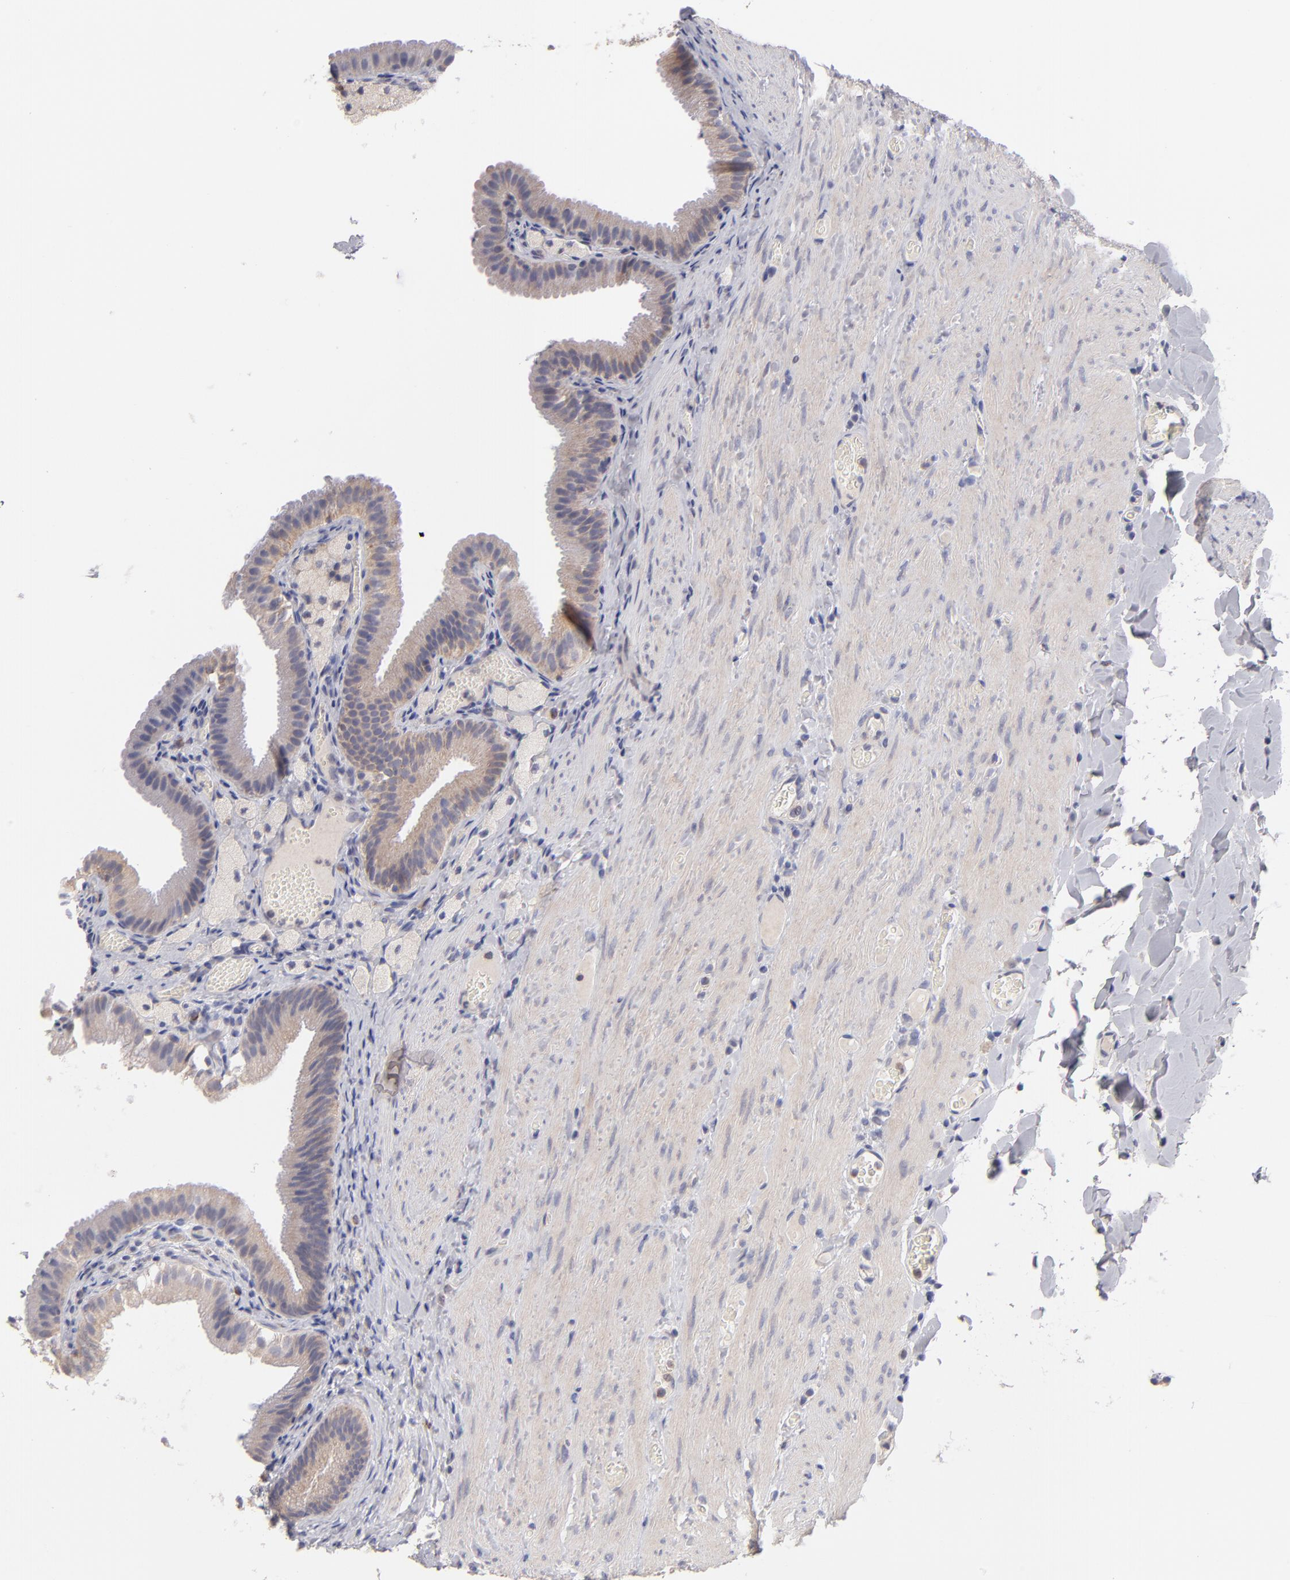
{"staining": {"intensity": "weak", "quantity": ">75%", "location": "cytoplasmic/membranous"}, "tissue": "gallbladder", "cell_type": "Glandular cells", "image_type": "normal", "snomed": [{"axis": "morphology", "description": "Normal tissue, NOS"}, {"axis": "topography", "description": "Gallbladder"}], "caption": "A micrograph of gallbladder stained for a protein reveals weak cytoplasmic/membranous brown staining in glandular cells. (DAB (3,3'-diaminobenzidine) IHC, brown staining for protein, blue staining for nuclei).", "gene": "HCCS", "patient": {"sex": "female", "age": 24}}